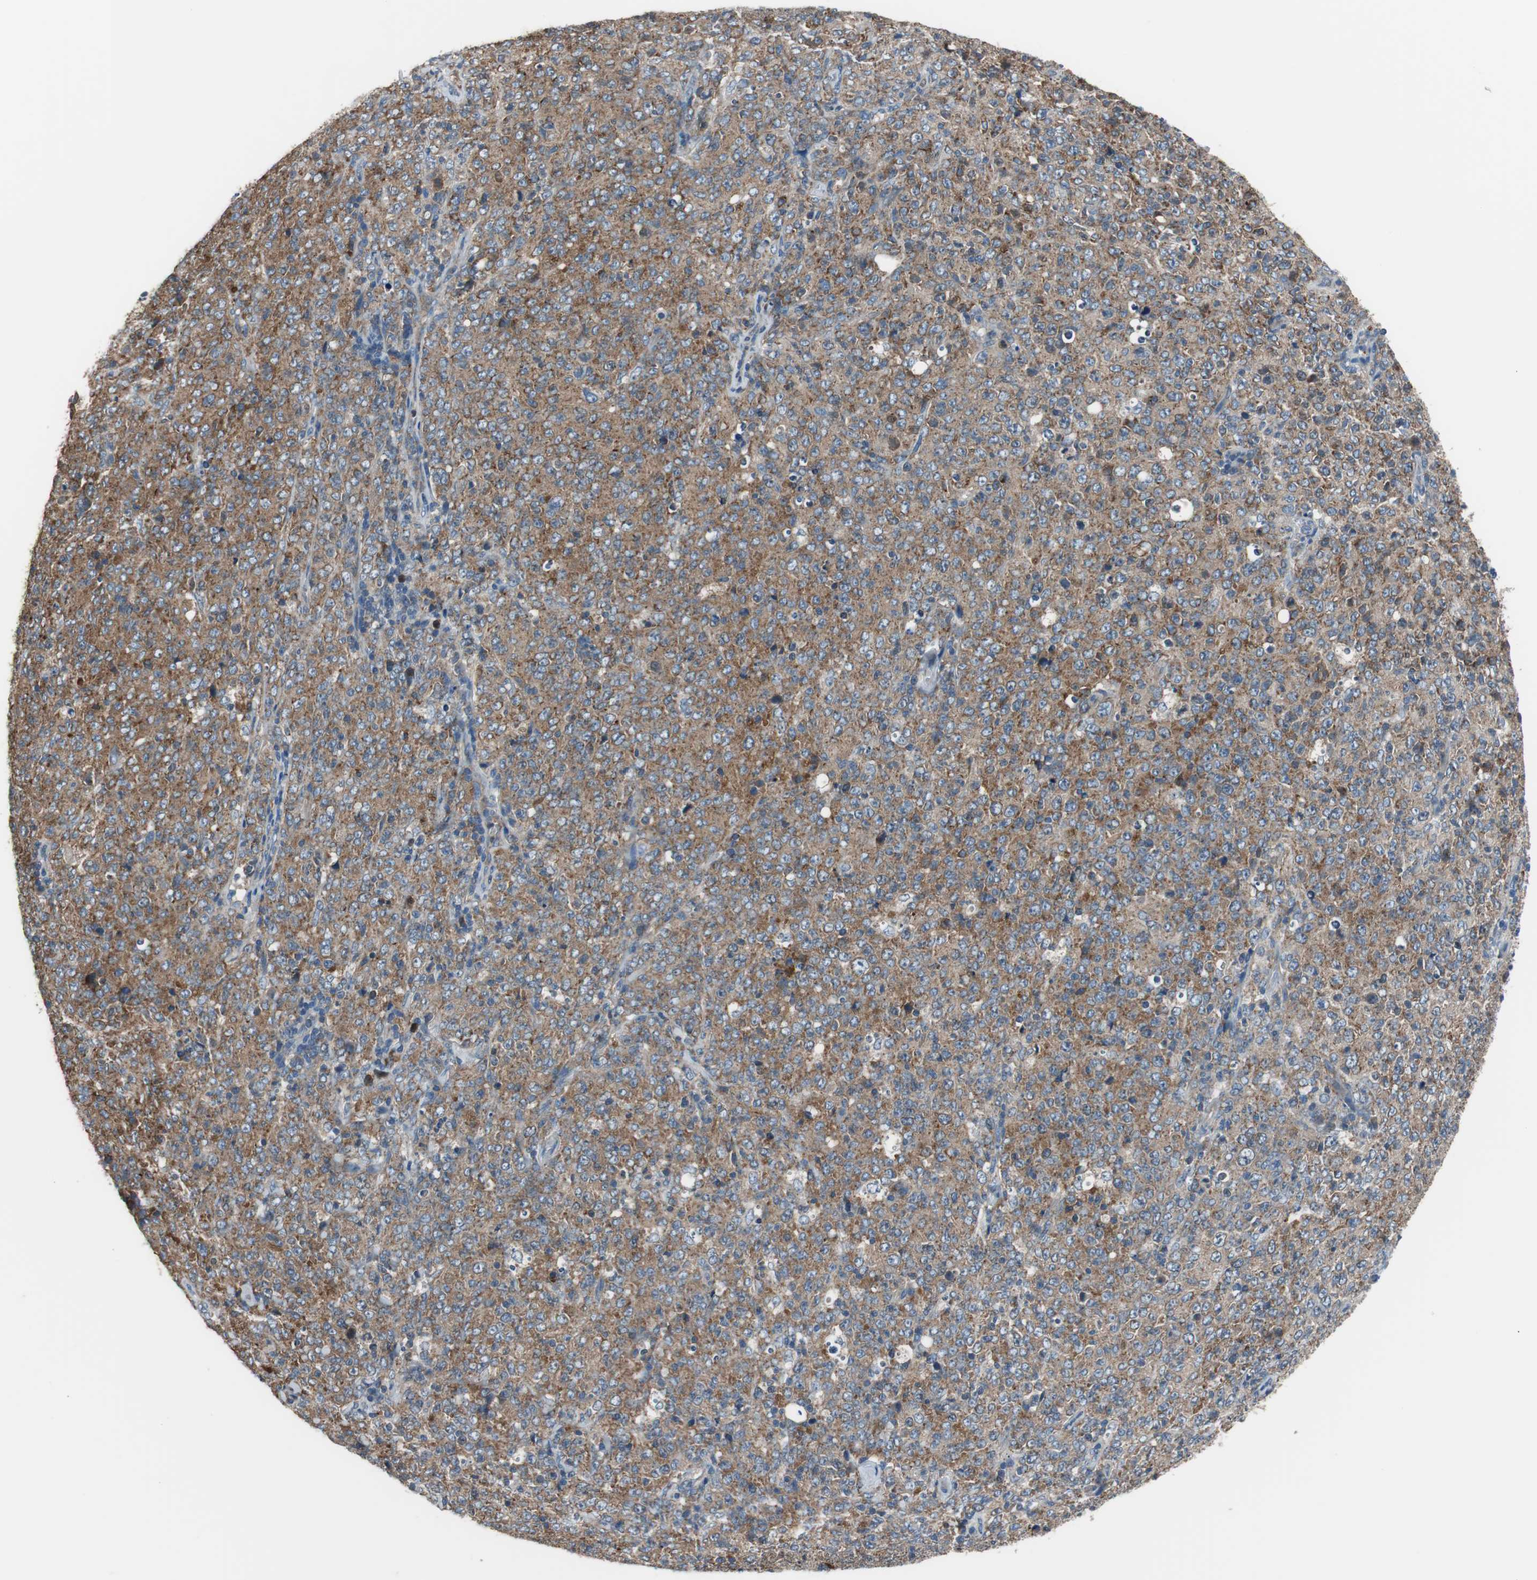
{"staining": {"intensity": "strong", "quantity": ">75%", "location": "cytoplasmic/membranous"}, "tissue": "lymphoma", "cell_type": "Tumor cells", "image_type": "cancer", "snomed": [{"axis": "morphology", "description": "Malignant lymphoma, non-Hodgkin's type, High grade"}, {"axis": "topography", "description": "Tonsil"}], "caption": "Immunohistochemical staining of human lymphoma demonstrates high levels of strong cytoplasmic/membranous positivity in about >75% of tumor cells.", "gene": "PI4KB", "patient": {"sex": "female", "age": 36}}